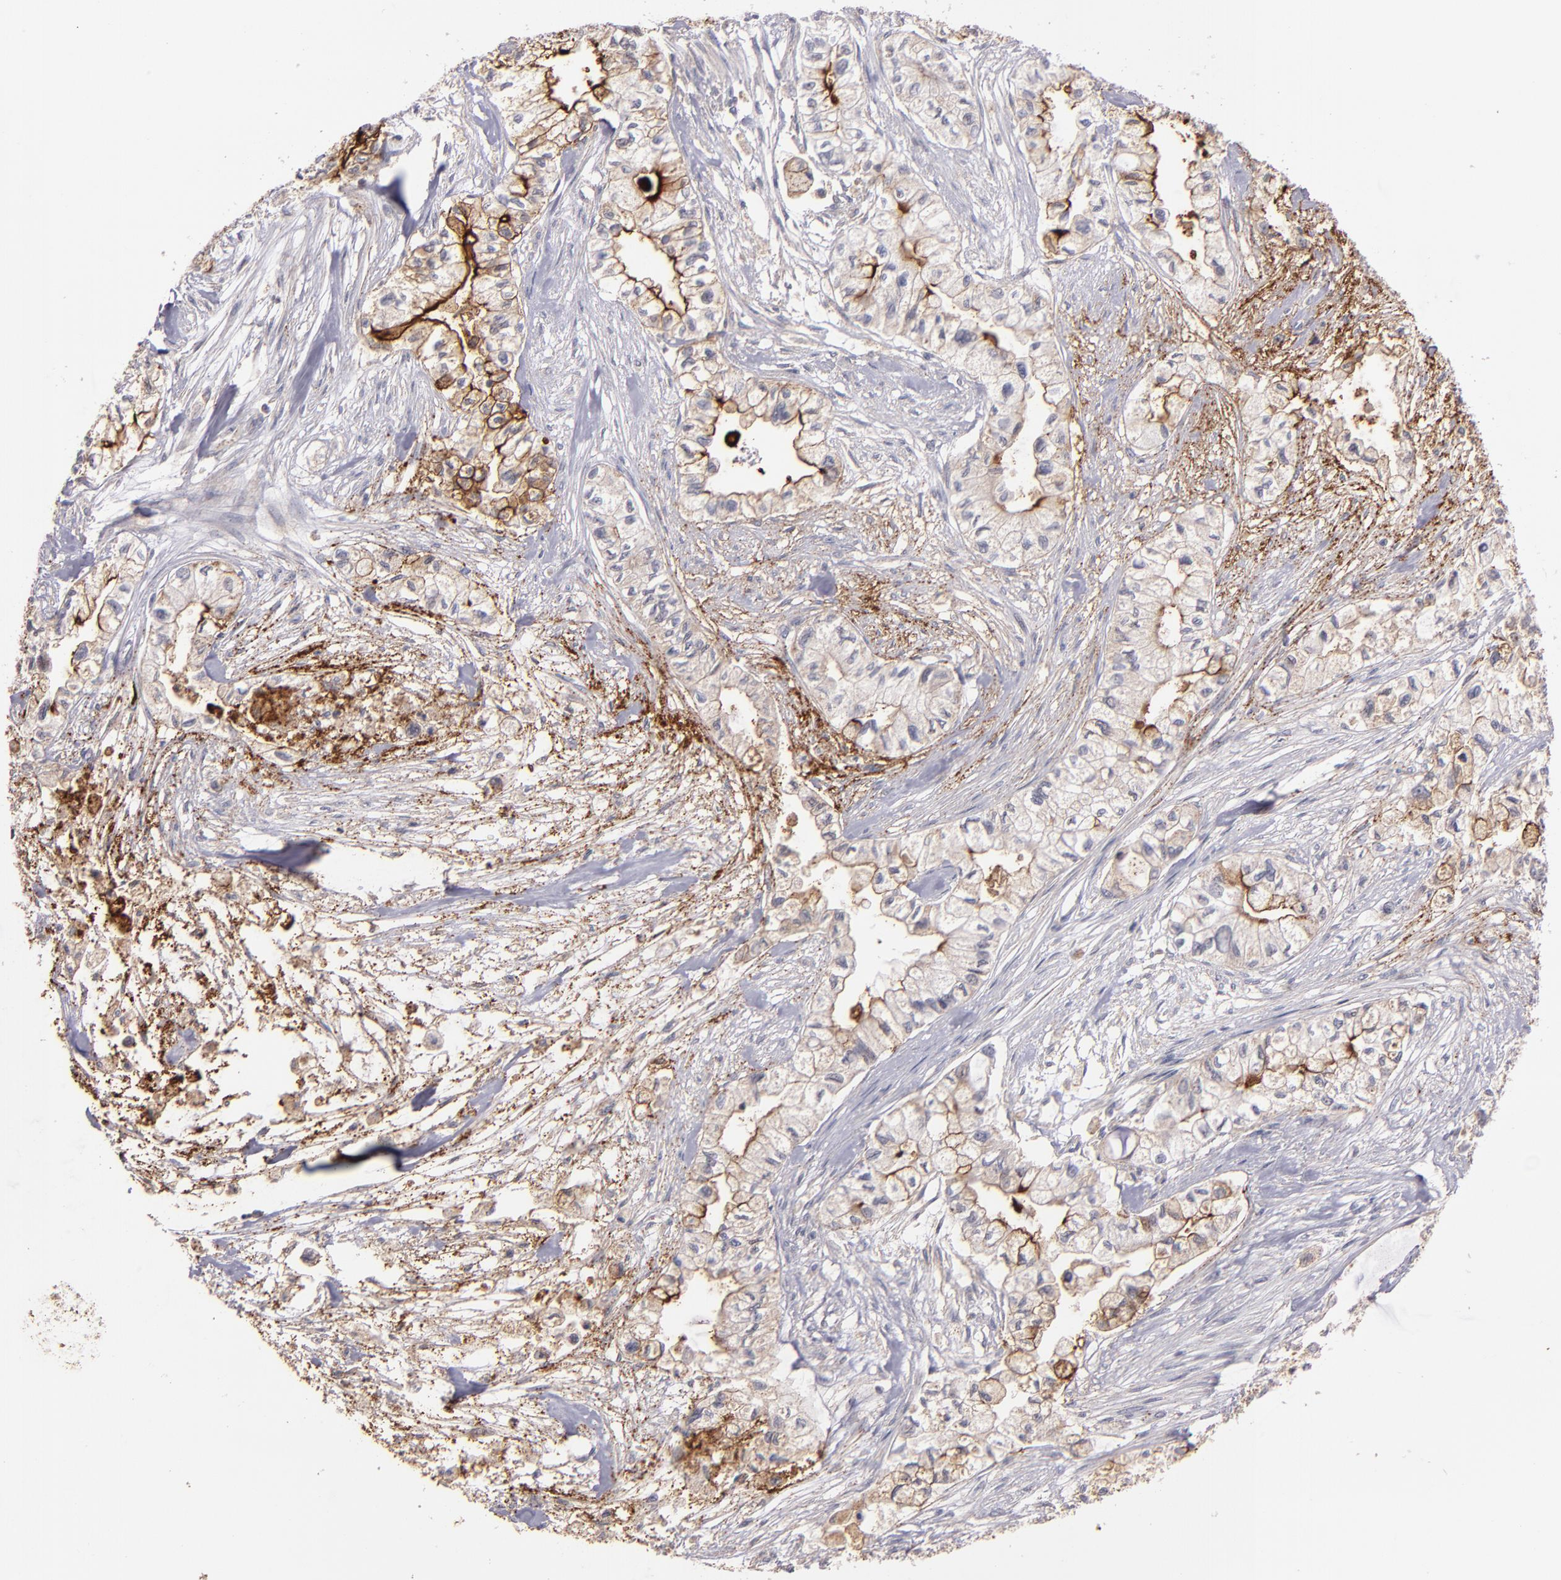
{"staining": {"intensity": "moderate", "quantity": "25%-75%", "location": "cytoplasmic/membranous"}, "tissue": "pancreatic cancer", "cell_type": "Tumor cells", "image_type": "cancer", "snomed": [{"axis": "morphology", "description": "Adenocarcinoma, NOS"}, {"axis": "topography", "description": "Pancreas"}], "caption": "This micrograph shows immunohistochemistry staining of human pancreatic cancer, with medium moderate cytoplasmic/membranous positivity in approximately 25%-75% of tumor cells.", "gene": "SYP", "patient": {"sex": "male", "age": 79}}